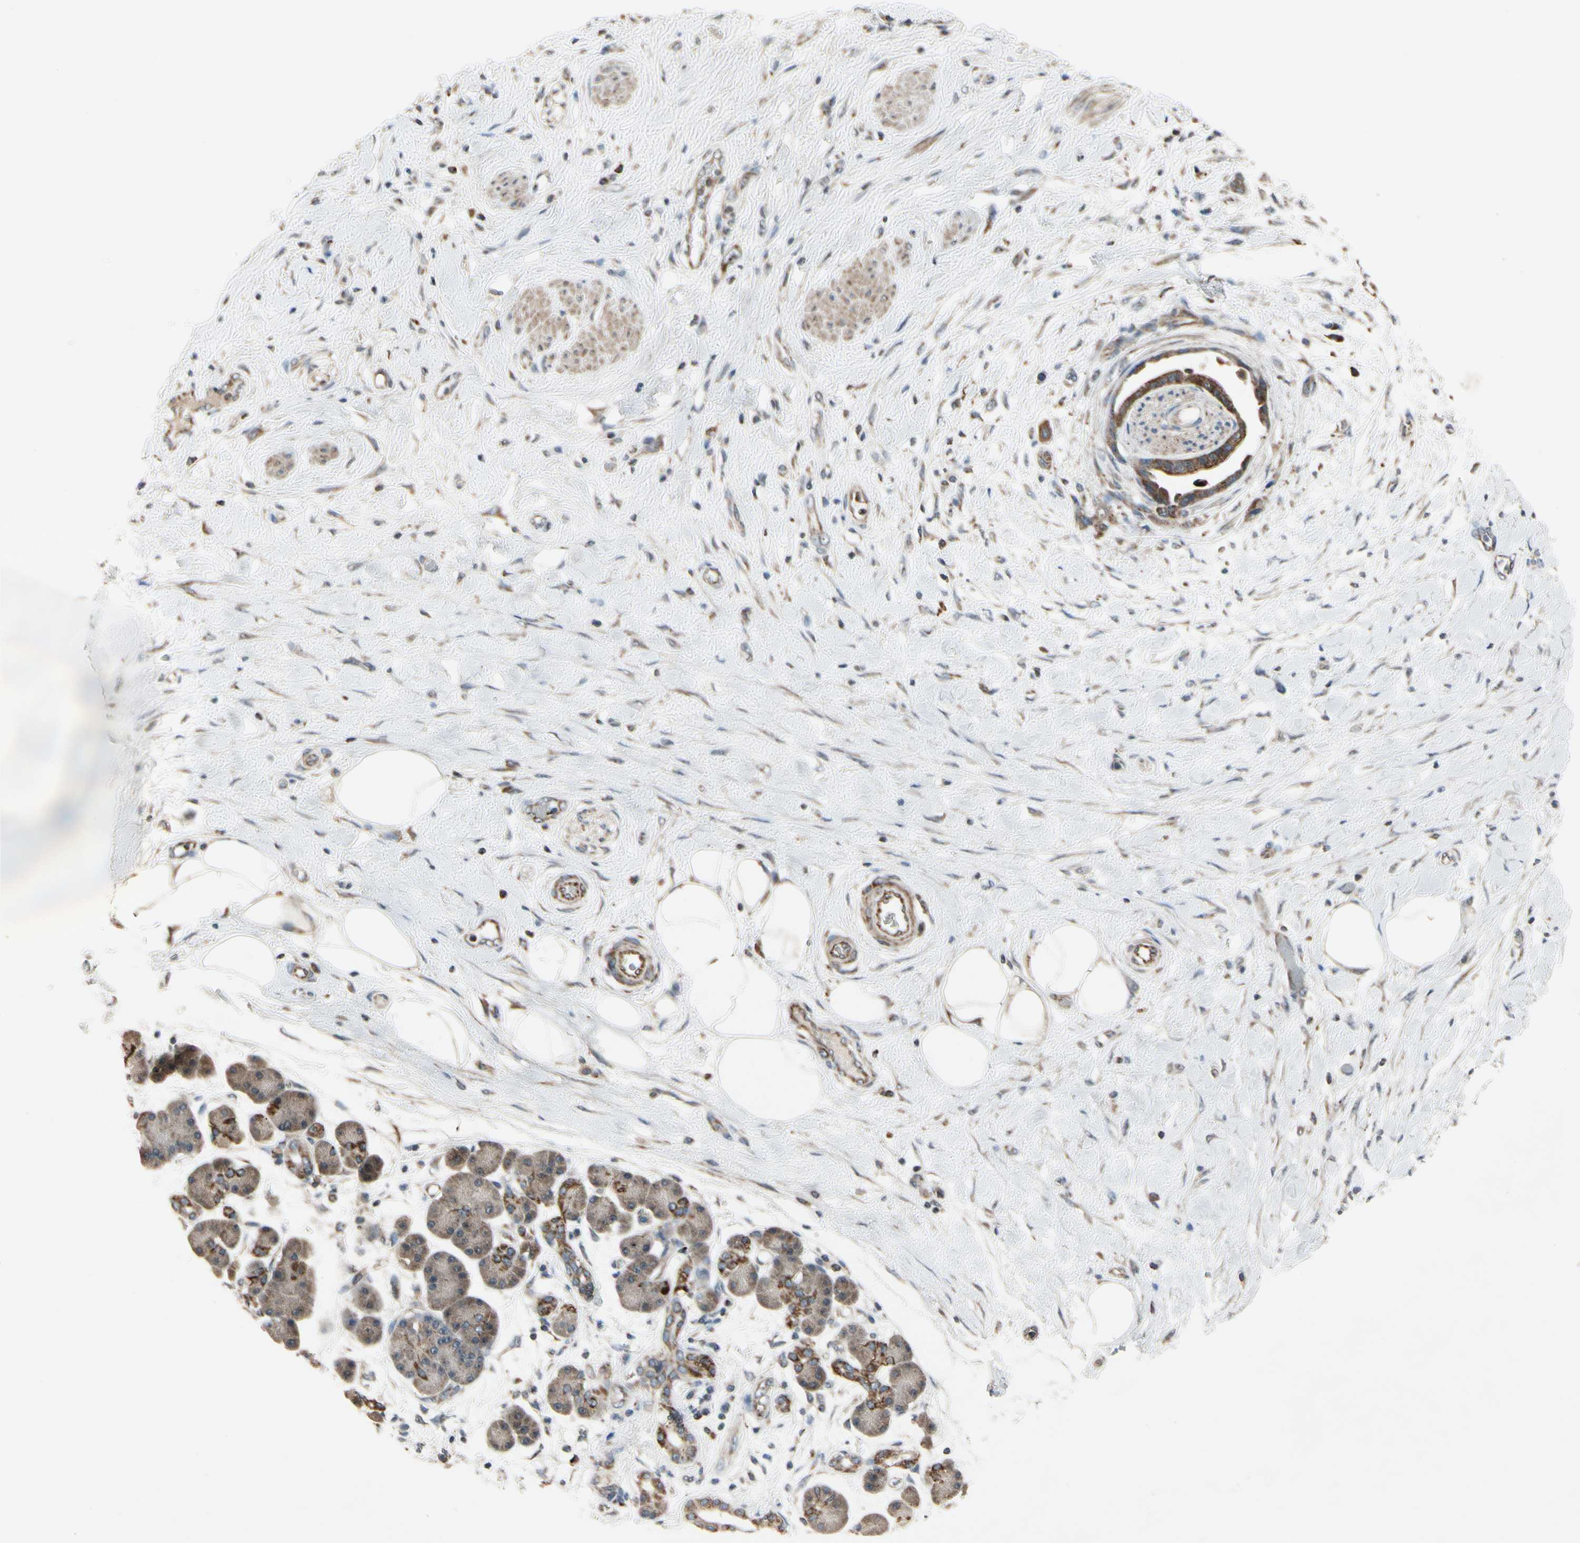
{"staining": {"intensity": "moderate", "quantity": ">75%", "location": "cytoplasmic/membranous"}, "tissue": "pancreatic cancer", "cell_type": "Tumor cells", "image_type": "cancer", "snomed": [{"axis": "morphology", "description": "Adenocarcinoma, NOS"}, {"axis": "morphology", "description": "Adenocarcinoma, metastatic, NOS"}, {"axis": "topography", "description": "Lymph node"}, {"axis": "topography", "description": "Pancreas"}, {"axis": "topography", "description": "Duodenum"}], "caption": "Immunohistochemical staining of metastatic adenocarcinoma (pancreatic) reveals medium levels of moderate cytoplasmic/membranous staining in approximately >75% of tumor cells.", "gene": "CPT1A", "patient": {"sex": "female", "age": 64}}